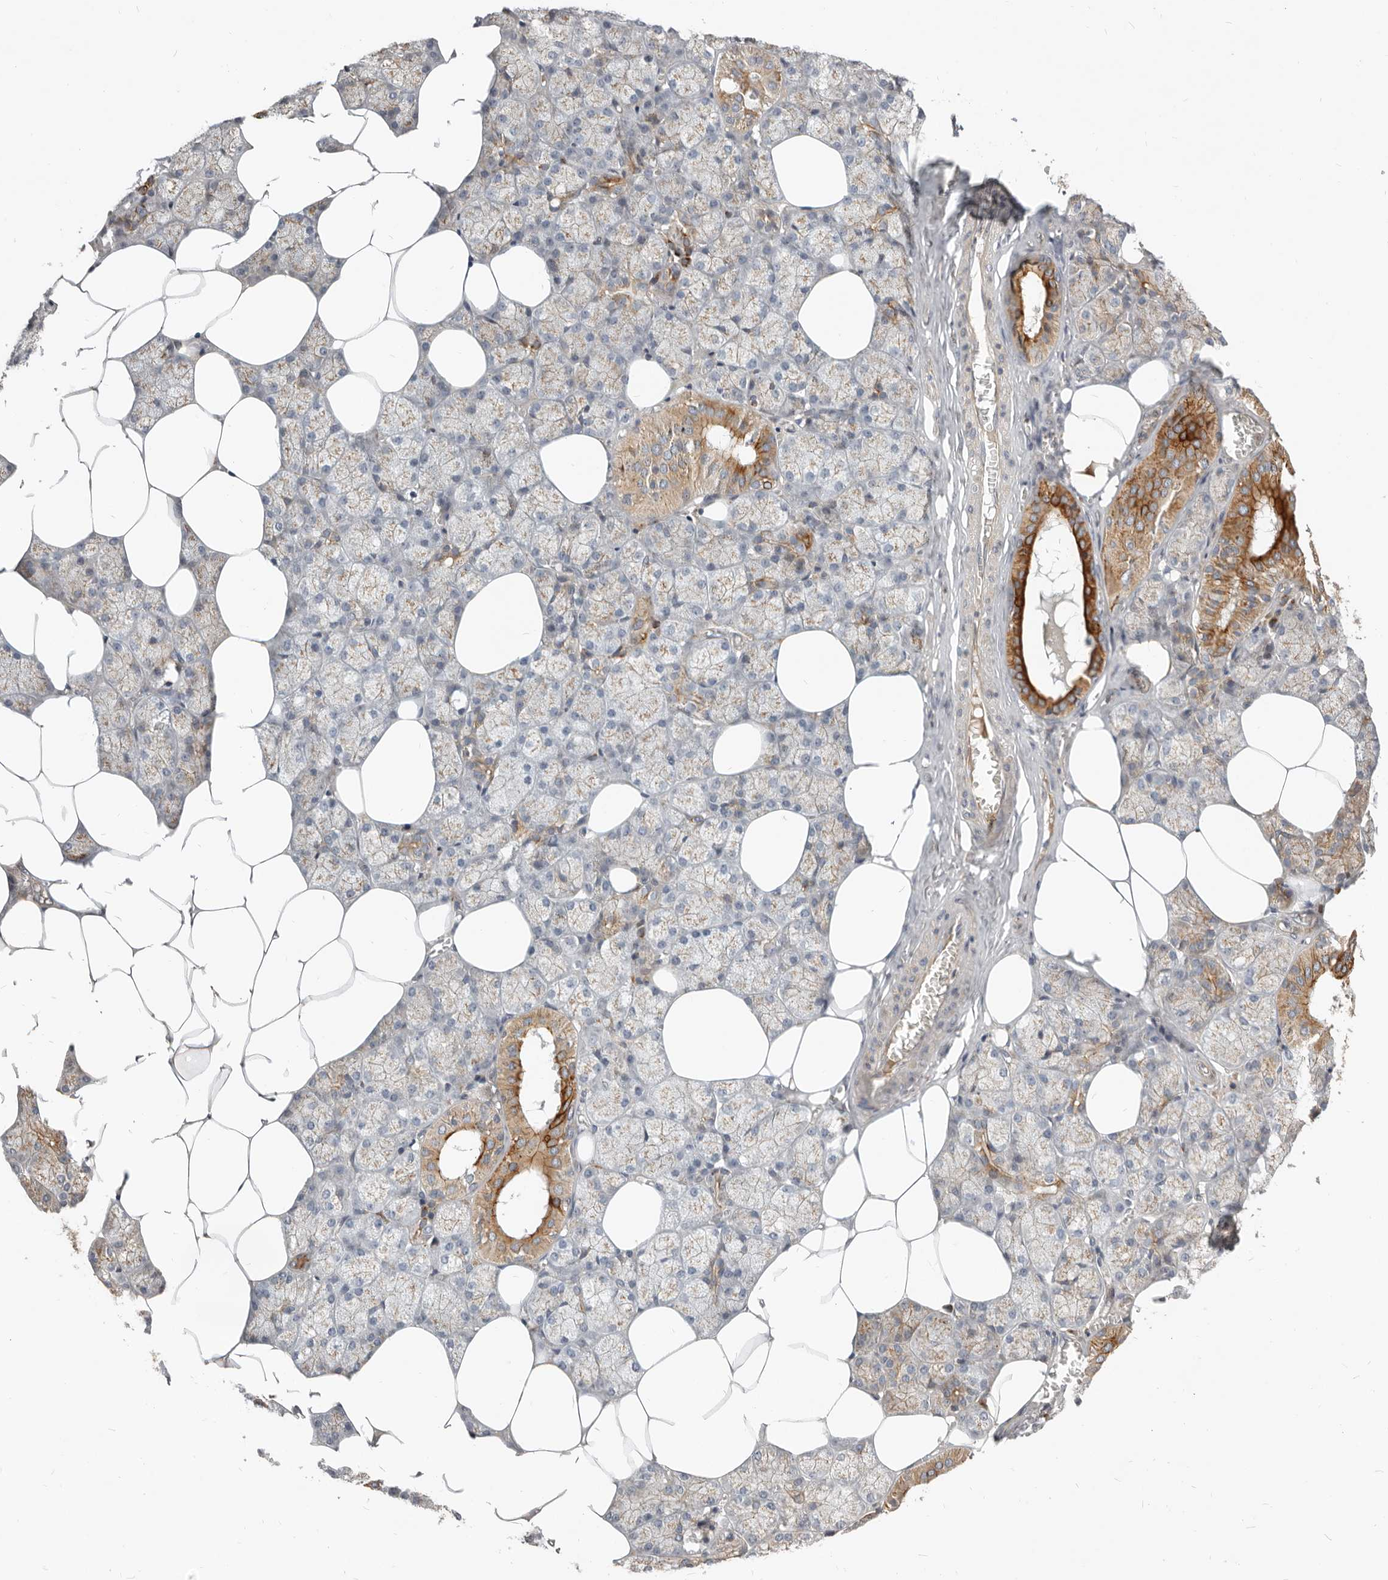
{"staining": {"intensity": "strong", "quantity": "25%-75%", "location": "cytoplasmic/membranous"}, "tissue": "salivary gland", "cell_type": "Glandular cells", "image_type": "normal", "snomed": [{"axis": "morphology", "description": "Normal tissue, NOS"}, {"axis": "topography", "description": "Salivary gland"}], "caption": "High-magnification brightfield microscopy of unremarkable salivary gland stained with DAB (3,3'-diaminobenzidine) (brown) and counterstained with hematoxylin (blue). glandular cells exhibit strong cytoplasmic/membranous staining is present in approximately25%-75% of cells.", "gene": "NPY4R2", "patient": {"sex": "male", "age": 62}}